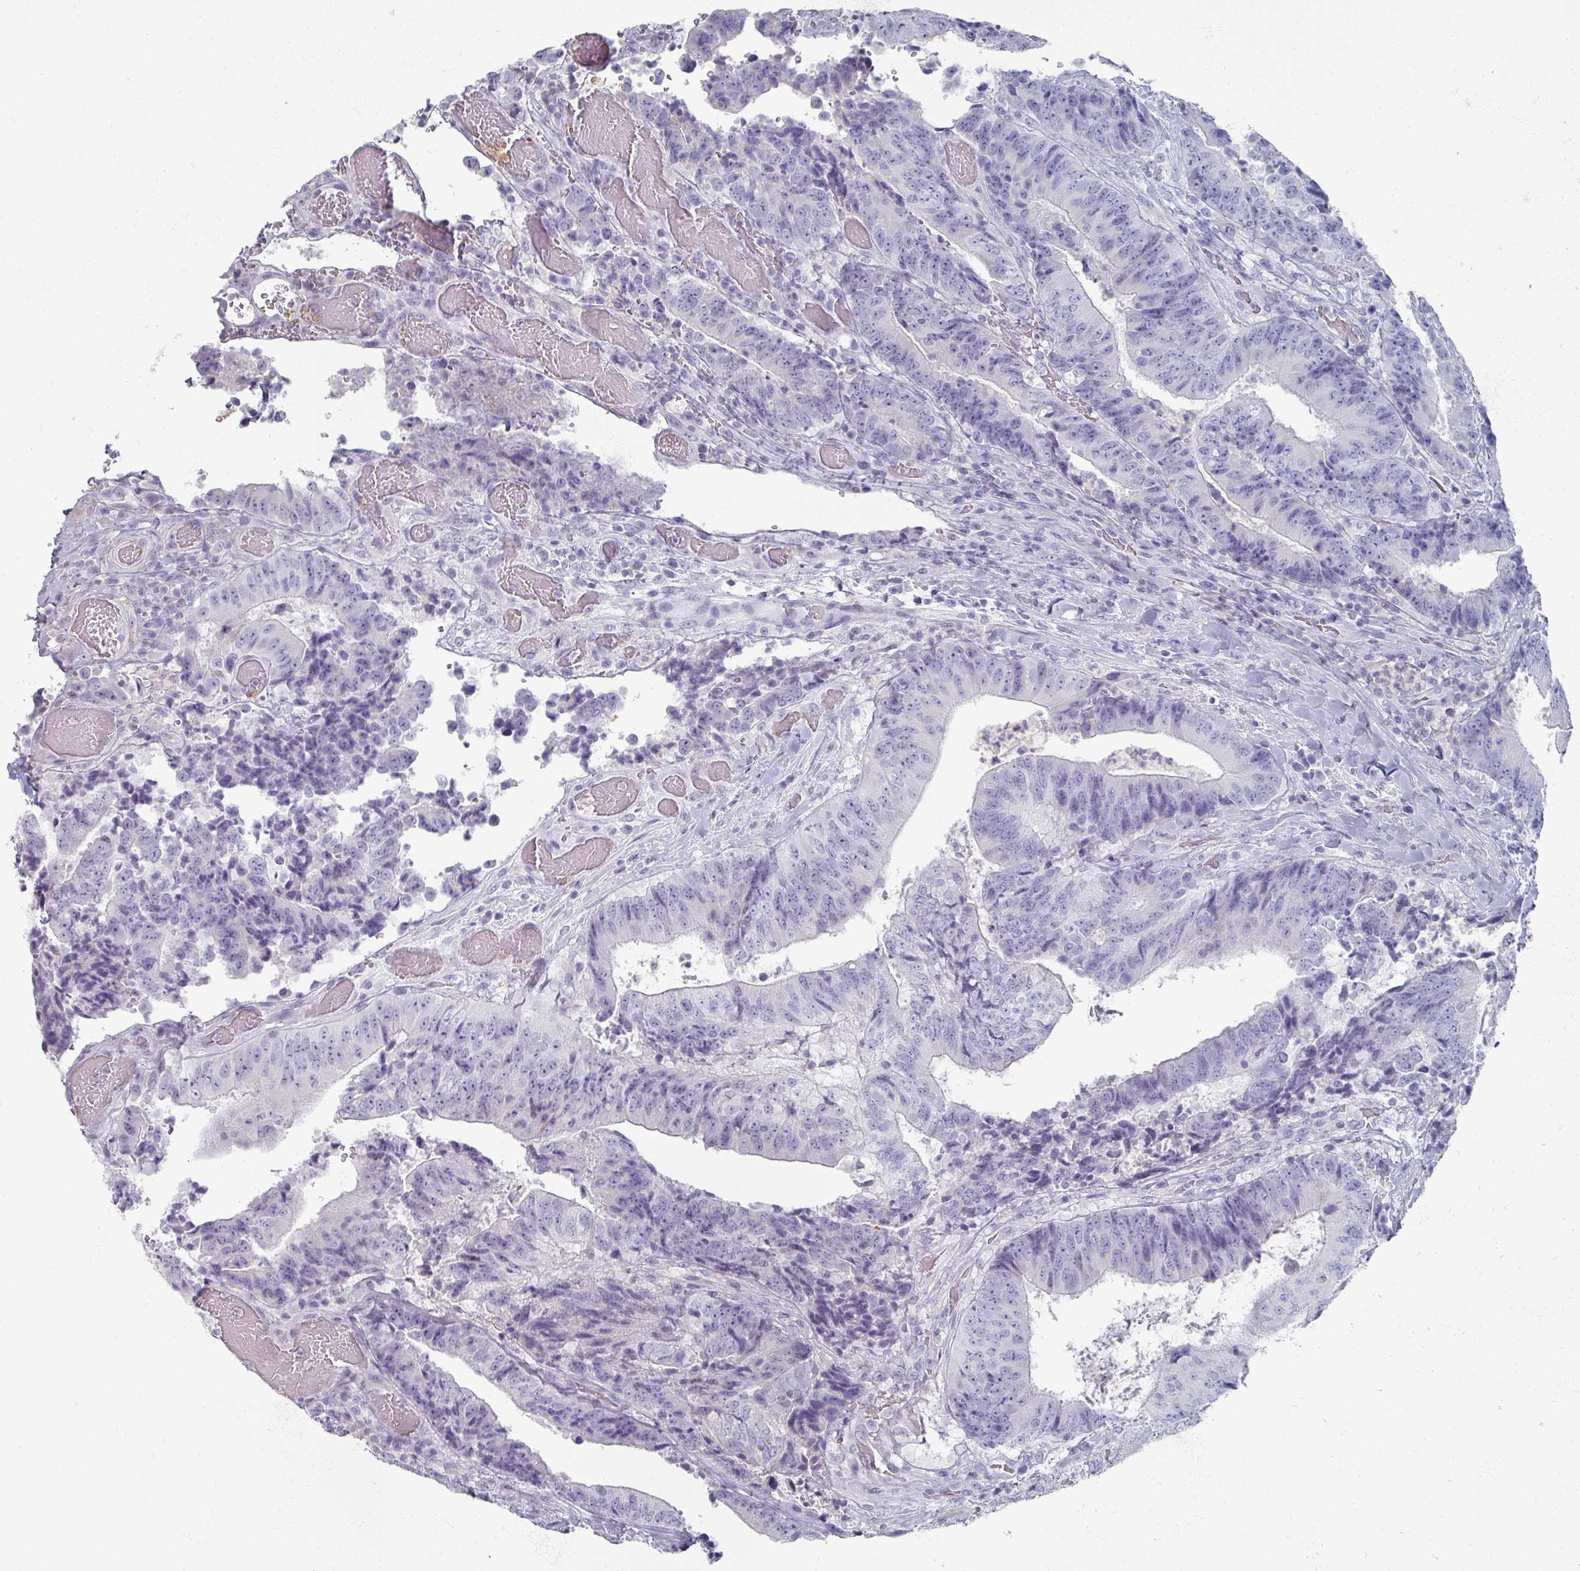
{"staining": {"intensity": "negative", "quantity": "none", "location": "none"}, "tissue": "colorectal cancer", "cell_type": "Tumor cells", "image_type": "cancer", "snomed": [{"axis": "morphology", "description": "Adenocarcinoma, NOS"}, {"axis": "topography", "description": "Rectum"}], "caption": "Tumor cells are negative for protein expression in human colorectal cancer.", "gene": "OMG", "patient": {"sex": "male", "age": 72}}